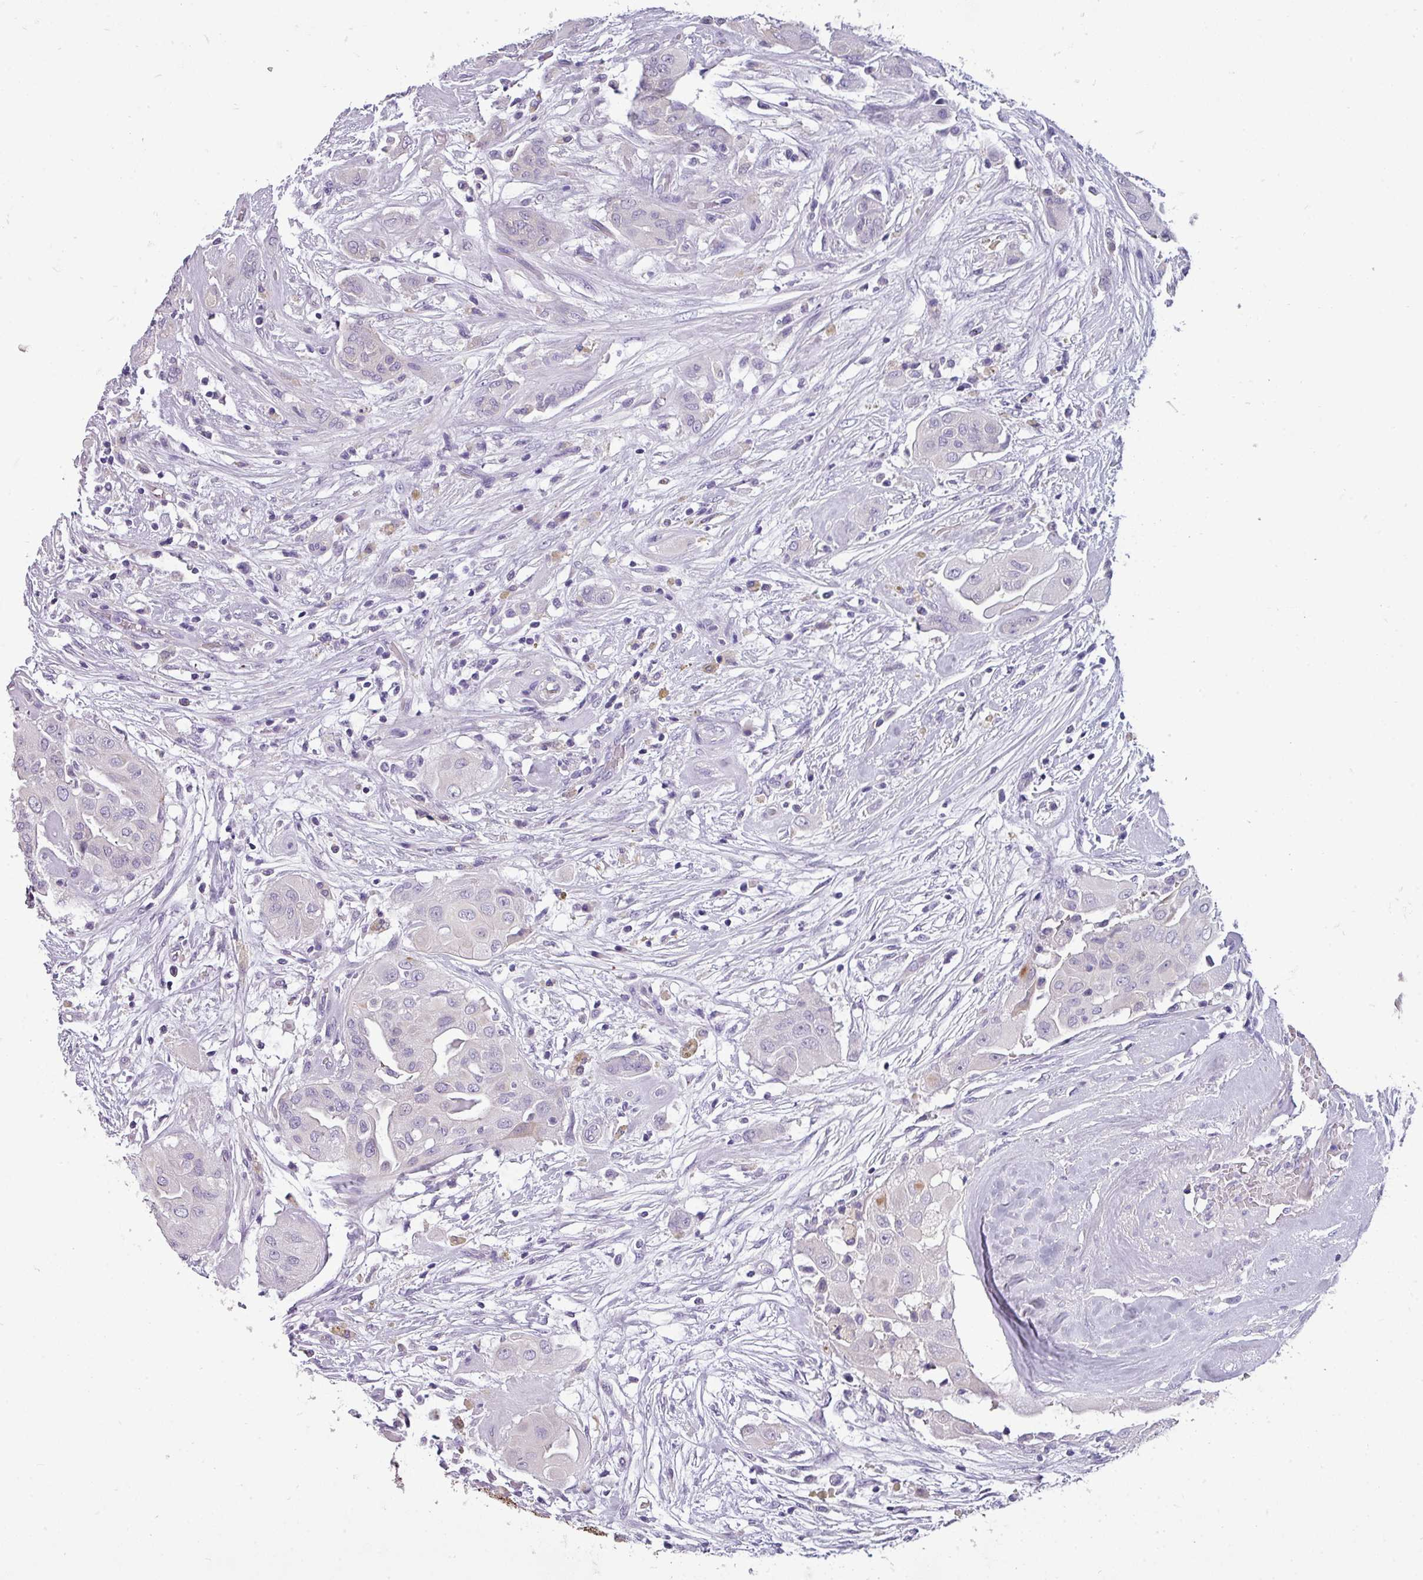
{"staining": {"intensity": "negative", "quantity": "none", "location": "none"}, "tissue": "thyroid cancer", "cell_type": "Tumor cells", "image_type": "cancer", "snomed": [{"axis": "morphology", "description": "Papillary adenocarcinoma, NOS"}, {"axis": "topography", "description": "Thyroid gland"}], "caption": "Micrograph shows no protein positivity in tumor cells of thyroid papillary adenocarcinoma tissue. (Stains: DAB IHC with hematoxylin counter stain, Microscopy: brightfield microscopy at high magnification).", "gene": "DNAAF9", "patient": {"sex": "female", "age": 59}}